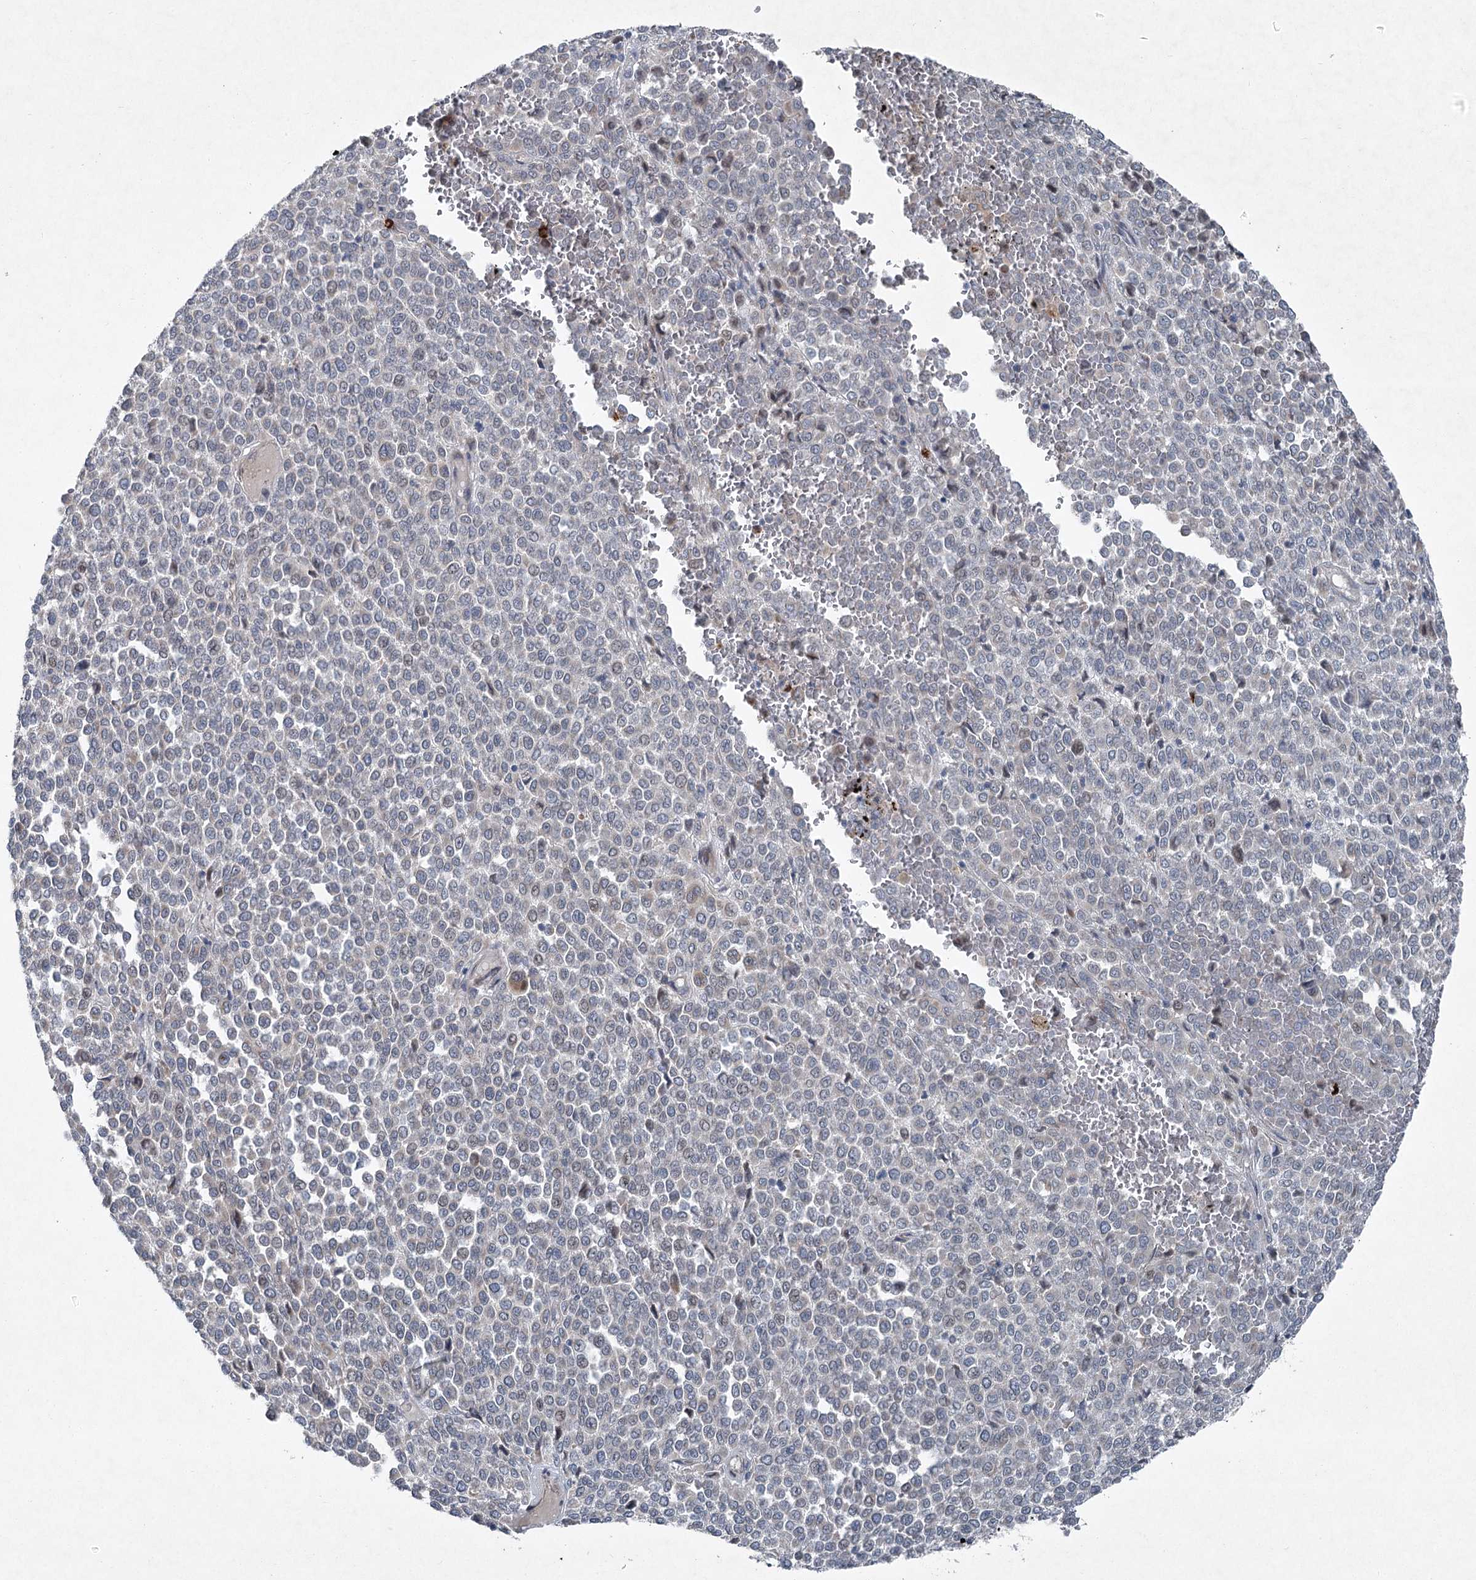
{"staining": {"intensity": "negative", "quantity": "none", "location": "none"}, "tissue": "melanoma", "cell_type": "Tumor cells", "image_type": "cancer", "snomed": [{"axis": "morphology", "description": "Malignant melanoma, Metastatic site"}, {"axis": "topography", "description": "Pancreas"}], "caption": "Tumor cells show no significant staining in malignant melanoma (metastatic site).", "gene": "PLA2G12A", "patient": {"sex": "female", "age": 30}}